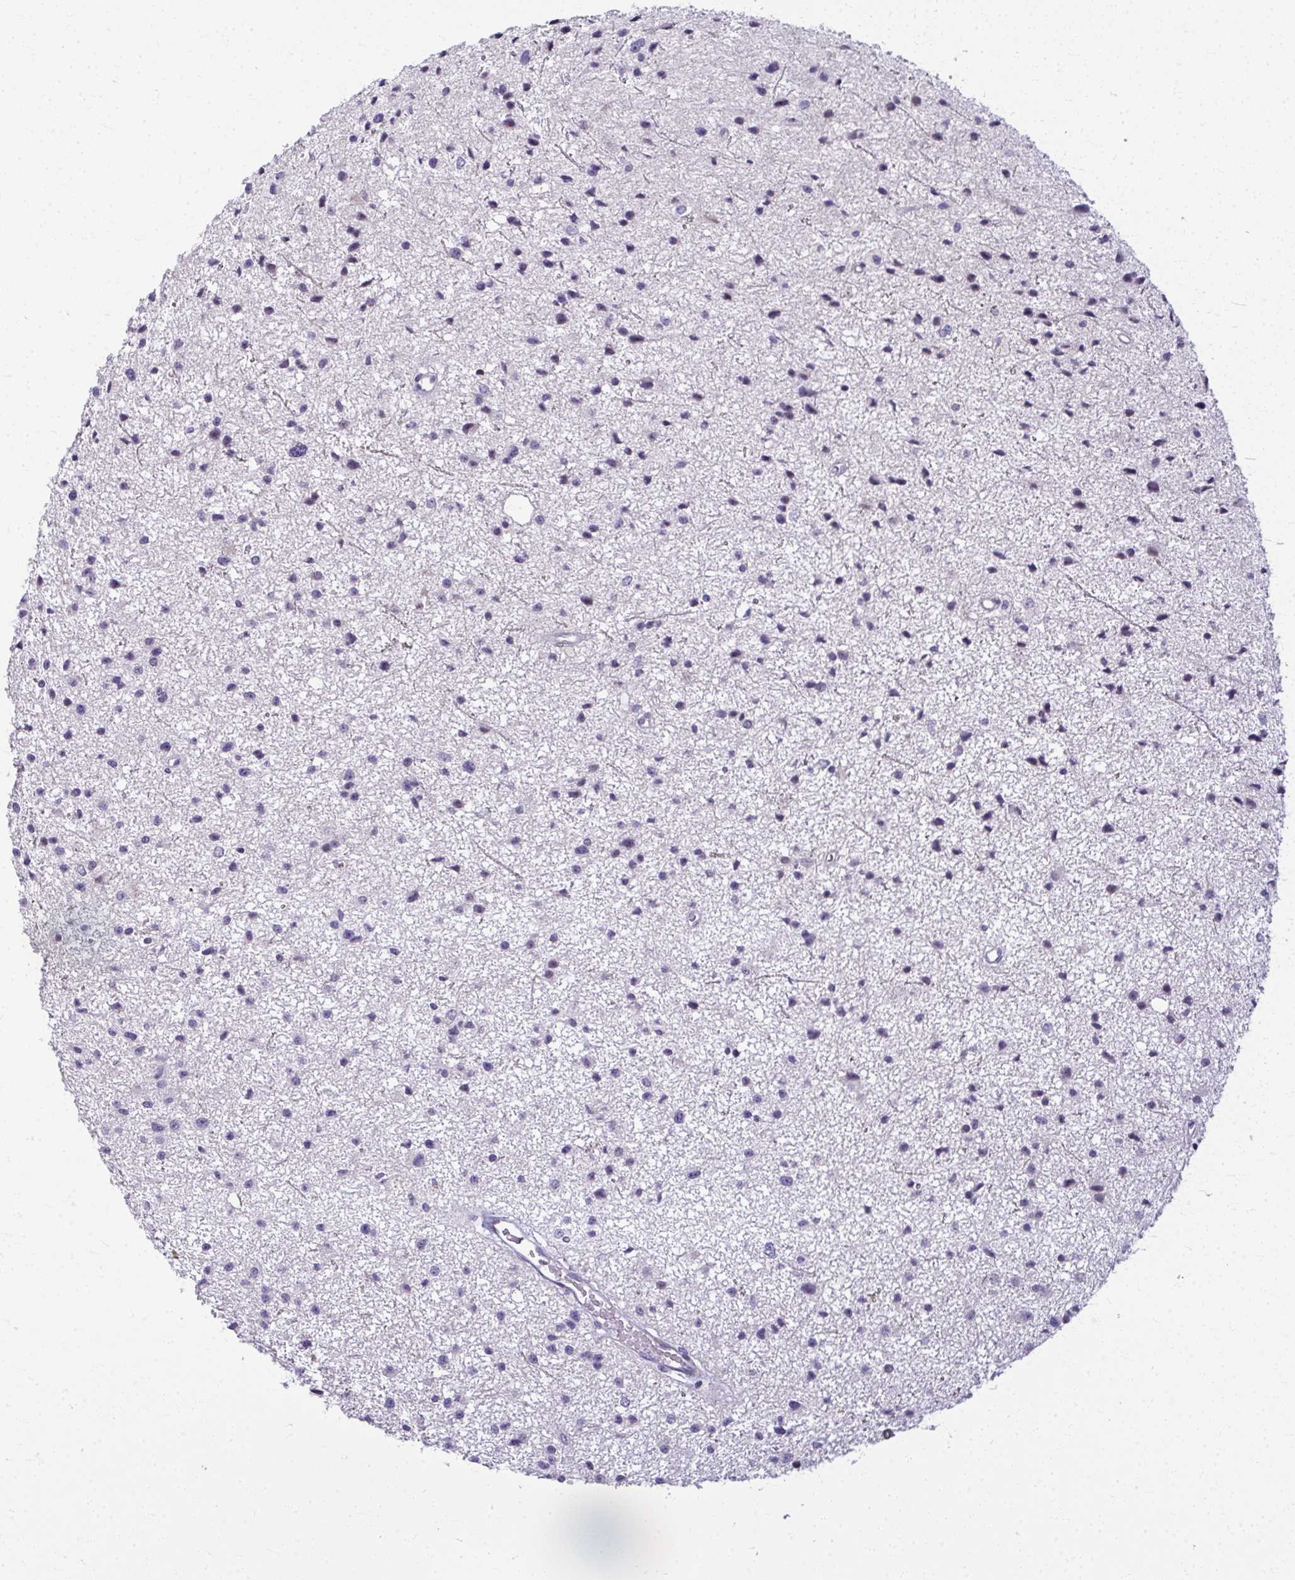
{"staining": {"intensity": "negative", "quantity": "none", "location": "none"}, "tissue": "glioma", "cell_type": "Tumor cells", "image_type": "cancer", "snomed": [{"axis": "morphology", "description": "Glioma, malignant, Low grade"}, {"axis": "topography", "description": "Brain"}], "caption": "The image demonstrates no staining of tumor cells in glioma.", "gene": "ODF1", "patient": {"sex": "male", "age": 43}}